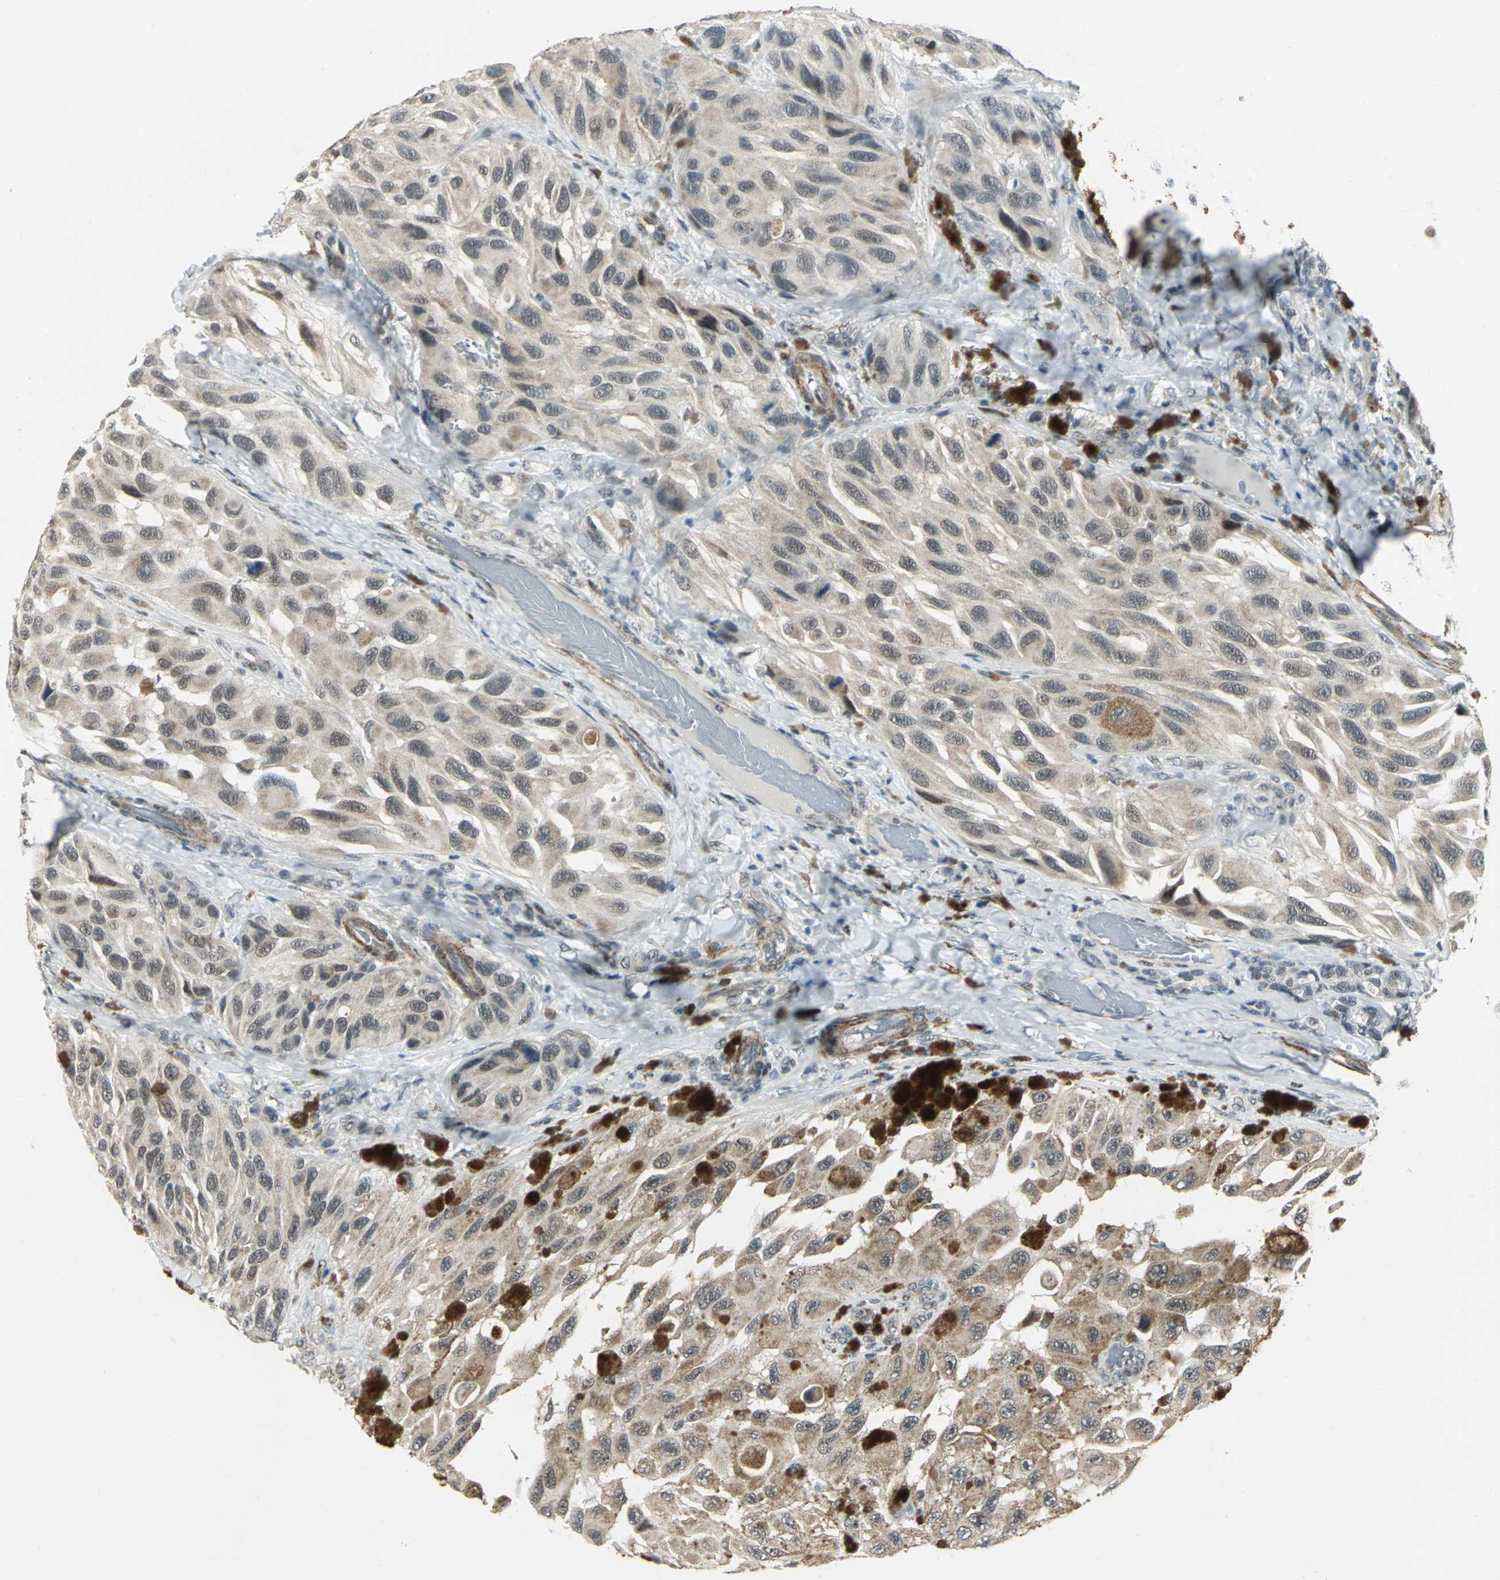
{"staining": {"intensity": "weak", "quantity": ">75%", "location": "nuclear"}, "tissue": "melanoma", "cell_type": "Tumor cells", "image_type": "cancer", "snomed": [{"axis": "morphology", "description": "Malignant melanoma, NOS"}, {"axis": "topography", "description": "Skin"}], "caption": "Human malignant melanoma stained for a protein (brown) reveals weak nuclear positive positivity in approximately >75% of tumor cells.", "gene": "MTA1", "patient": {"sex": "female", "age": 73}}